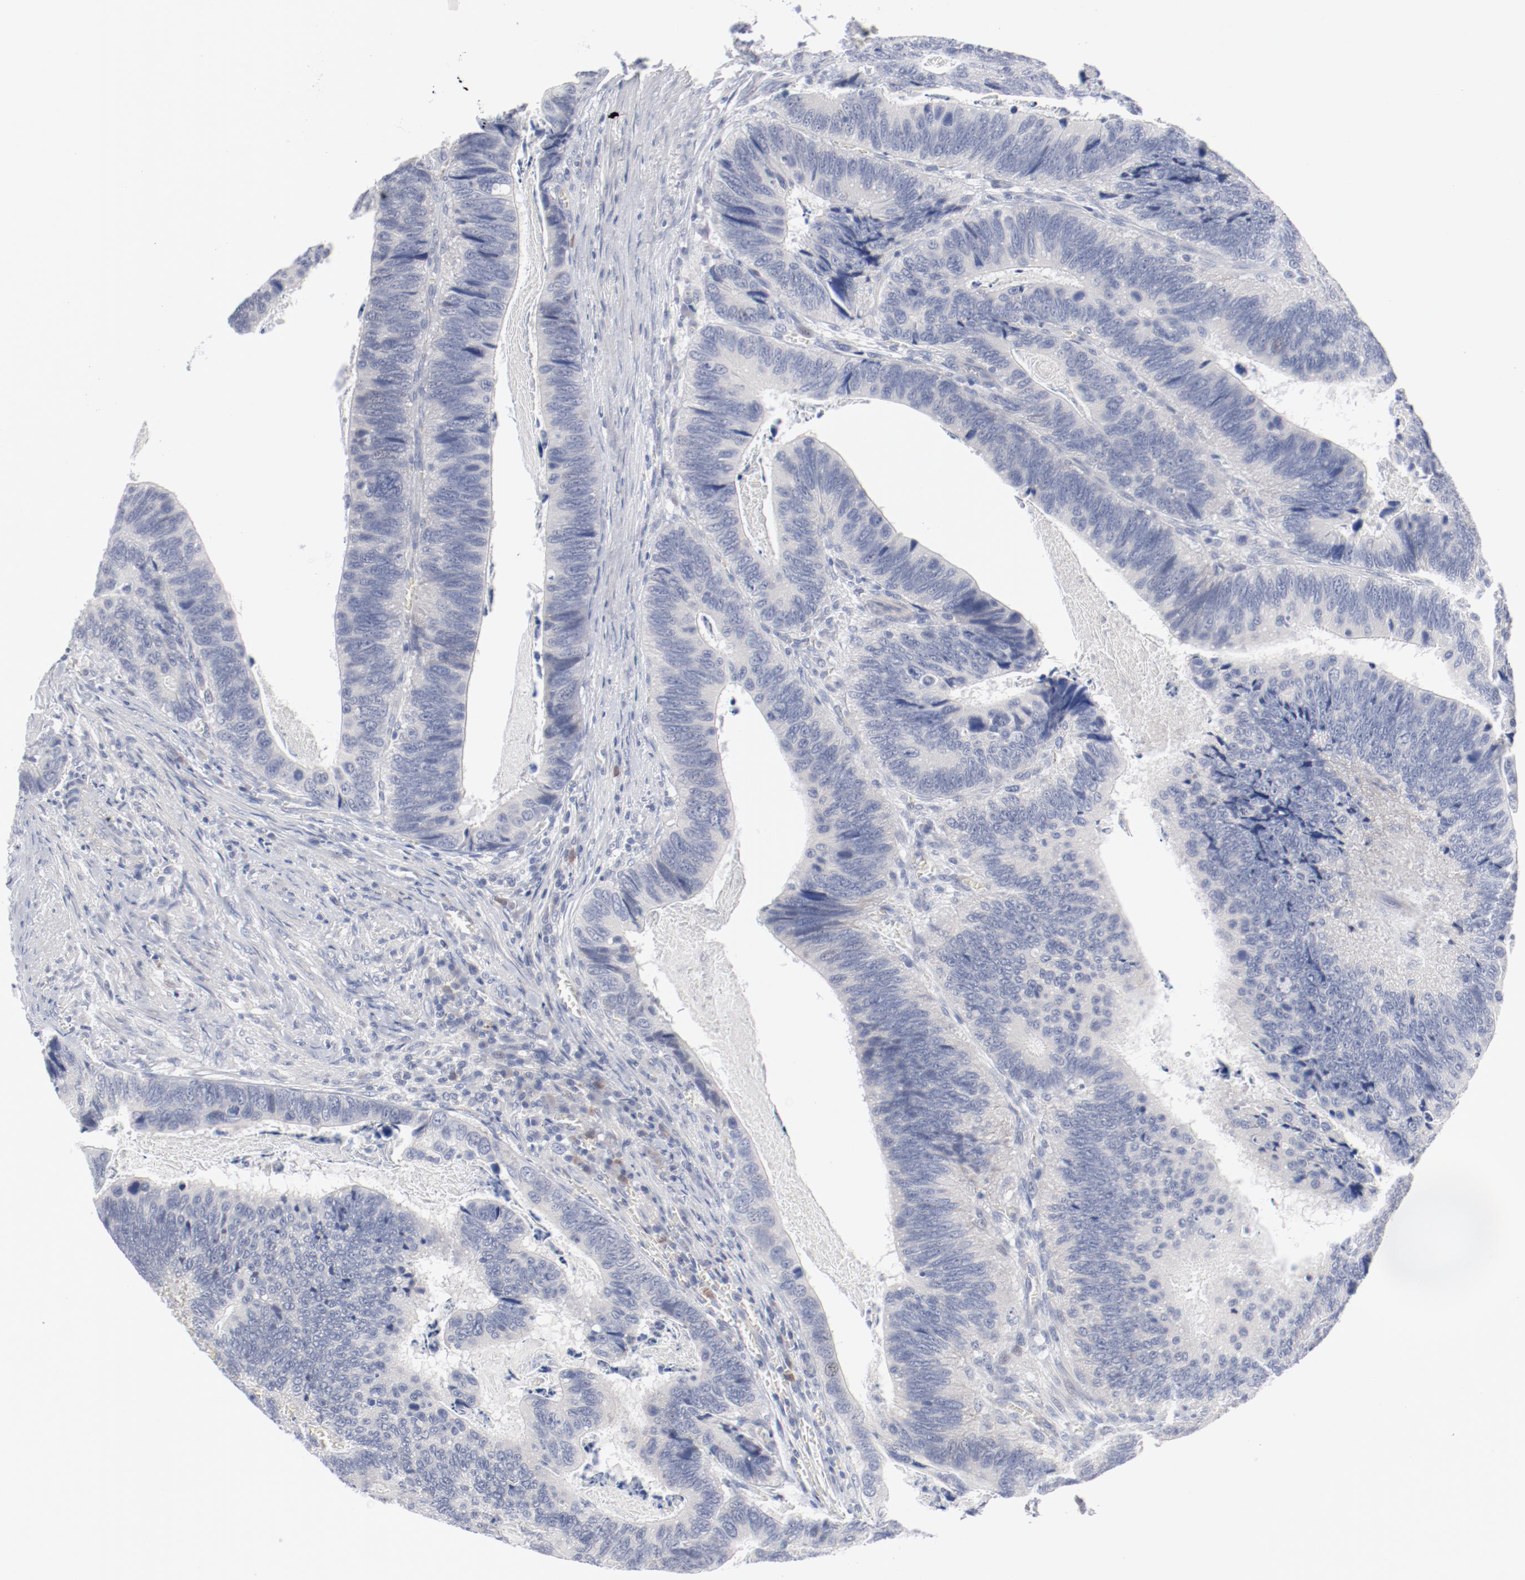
{"staining": {"intensity": "negative", "quantity": "none", "location": "none"}, "tissue": "colorectal cancer", "cell_type": "Tumor cells", "image_type": "cancer", "snomed": [{"axis": "morphology", "description": "Adenocarcinoma, NOS"}, {"axis": "topography", "description": "Colon"}], "caption": "Immunohistochemical staining of colorectal cancer reveals no significant expression in tumor cells. (Brightfield microscopy of DAB (3,3'-diaminobenzidine) immunohistochemistry at high magnification).", "gene": "KCNK13", "patient": {"sex": "male", "age": 72}}